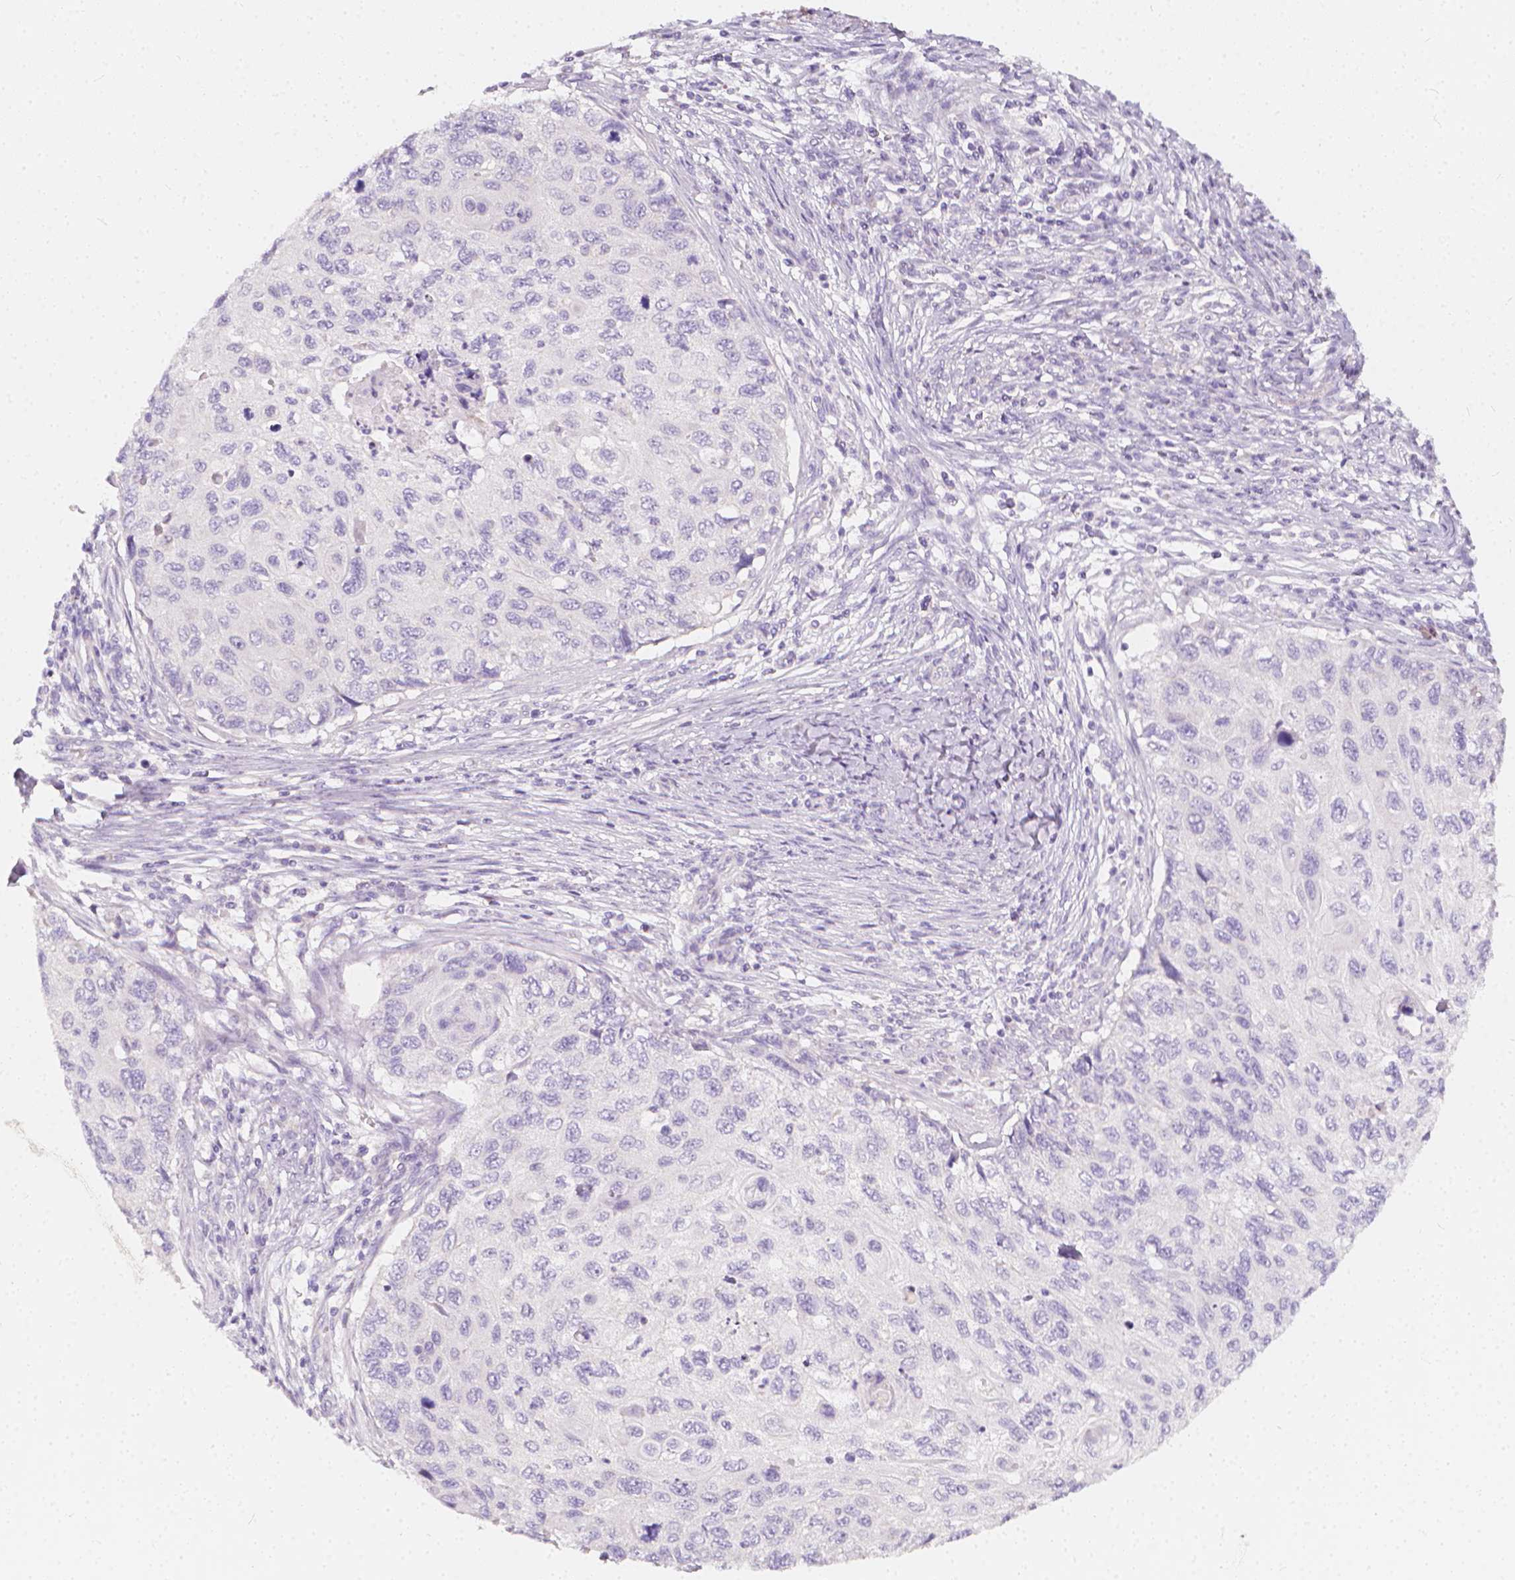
{"staining": {"intensity": "negative", "quantity": "none", "location": "none"}, "tissue": "cervical cancer", "cell_type": "Tumor cells", "image_type": "cancer", "snomed": [{"axis": "morphology", "description": "Squamous cell carcinoma, NOS"}, {"axis": "topography", "description": "Cervix"}], "caption": "Human squamous cell carcinoma (cervical) stained for a protein using immunohistochemistry shows no positivity in tumor cells.", "gene": "RBFOX1", "patient": {"sex": "female", "age": 70}}